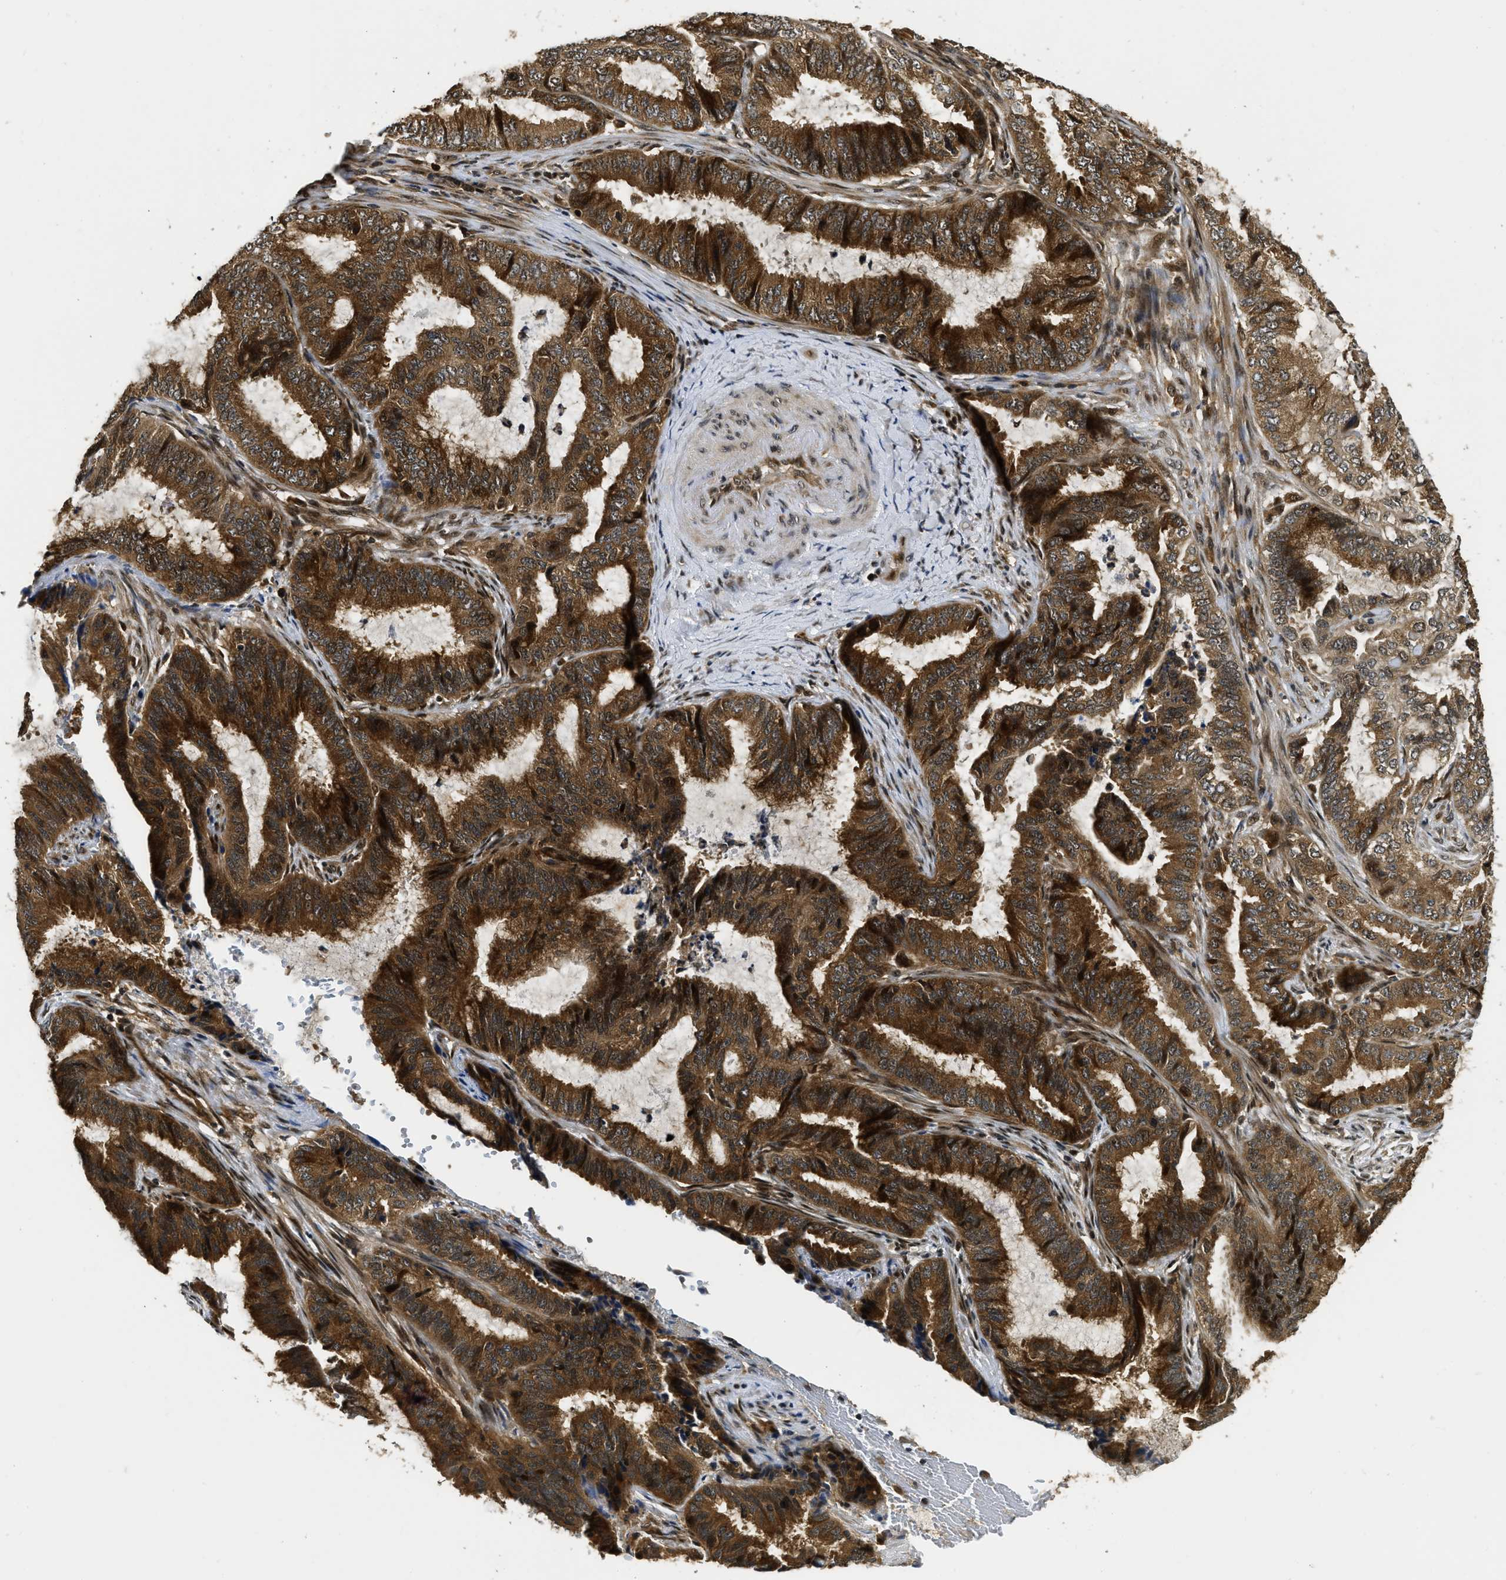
{"staining": {"intensity": "strong", "quantity": ">75%", "location": "cytoplasmic/membranous"}, "tissue": "endometrial cancer", "cell_type": "Tumor cells", "image_type": "cancer", "snomed": [{"axis": "morphology", "description": "Adenocarcinoma, NOS"}, {"axis": "topography", "description": "Endometrium"}], "caption": "This micrograph displays immunohistochemistry (IHC) staining of endometrial adenocarcinoma, with high strong cytoplasmic/membranous staining in about >75% of tumor cells.", "gene": "ADSL", "patient": {"sex": "female", "age": 51}}